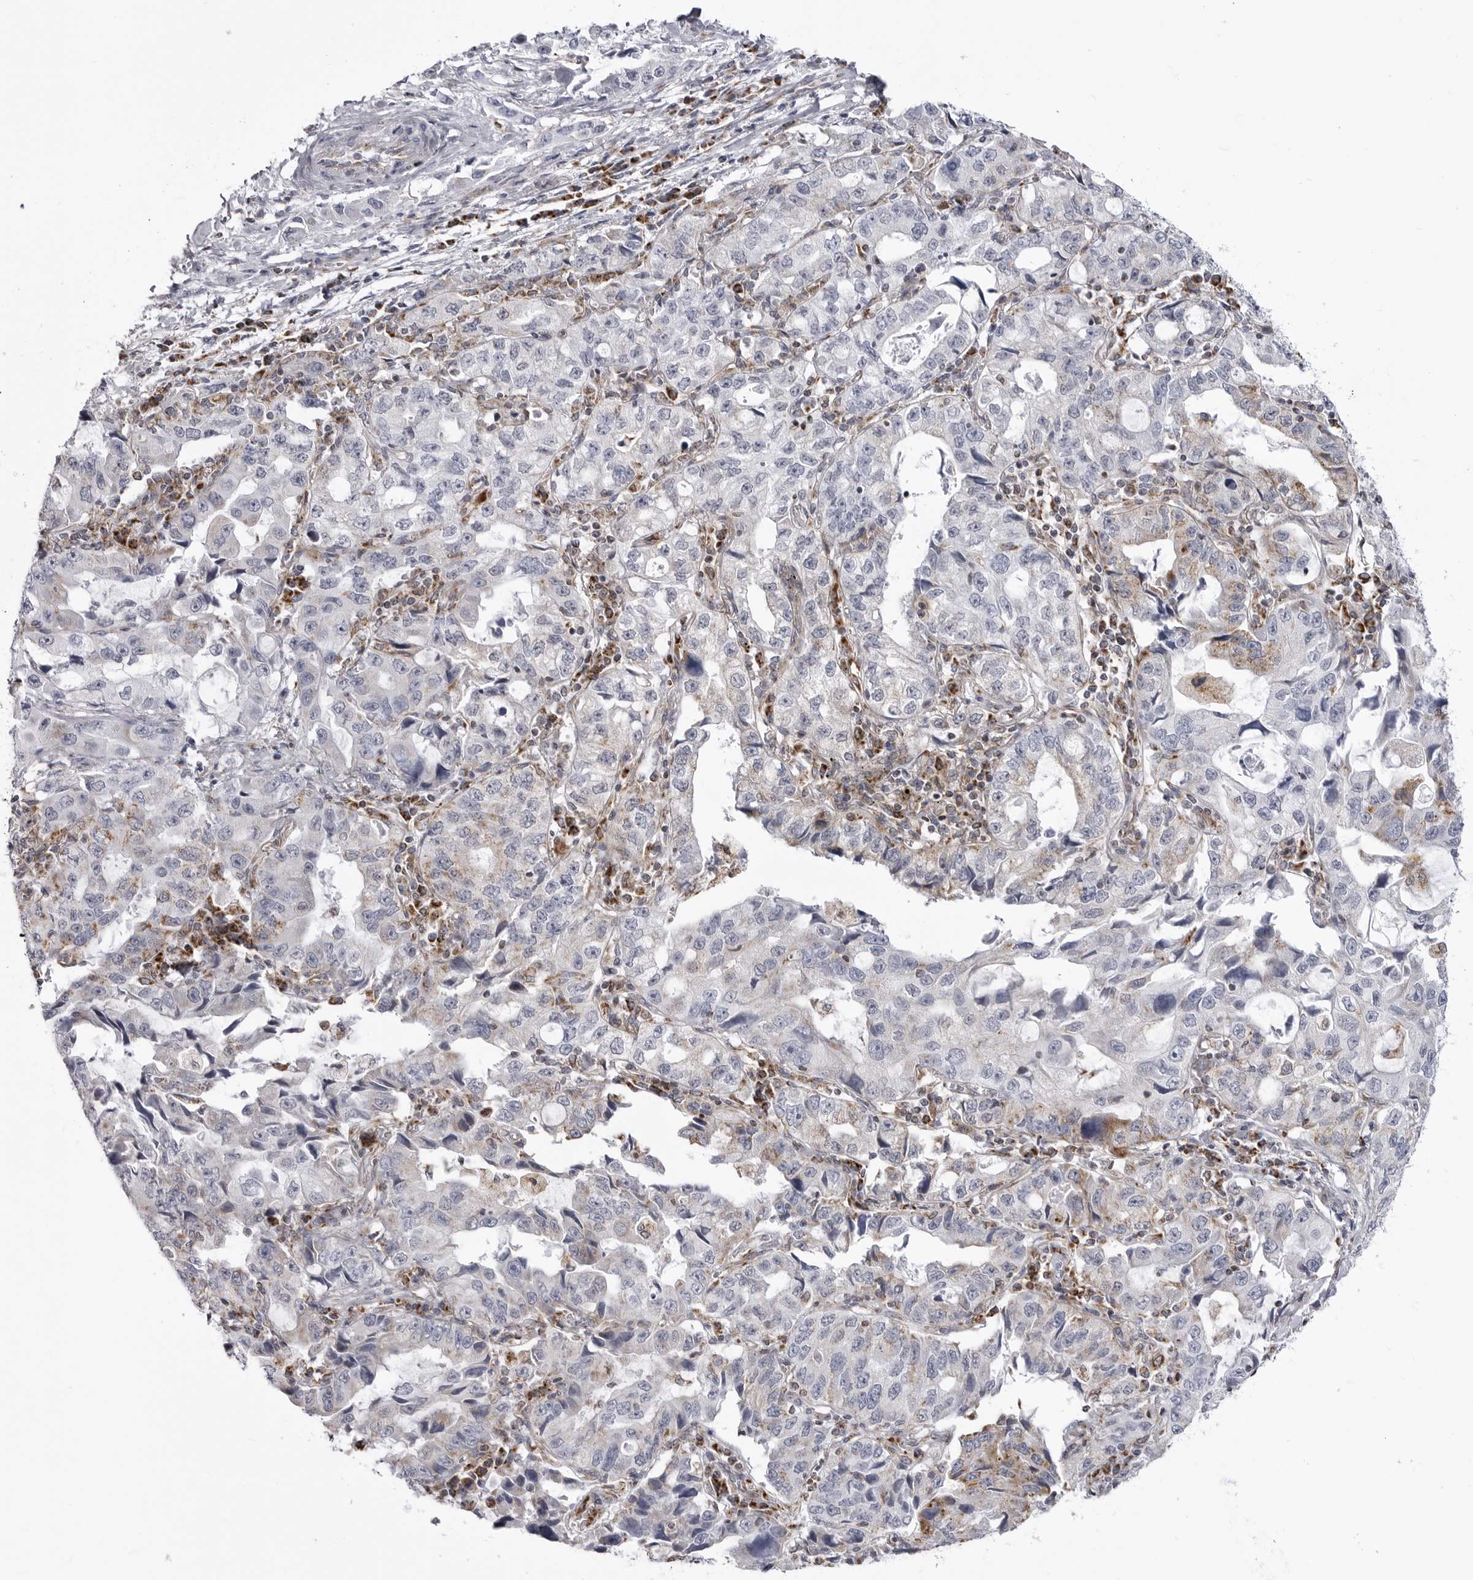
{"staining": {"intensity": "moderate", "quantity": "<25%", "location": "cytoplasmic/membranous"}, "tissue": "lung cancer", "cell_type": "Tumor cells", "image_type": "cancer", "snomed": [{"axis": "morphology", "description": "Adenocarcinoma, NOS"}, {"axis": "topography", "description": "Lung"}], "caption": "Protein expression analysis of lung cancer displays moderate cytoplasmic/membranous positivity in about <25% of tumor cells.", "gene": "FH", "patient": {"sex": "female", "age": 51}}